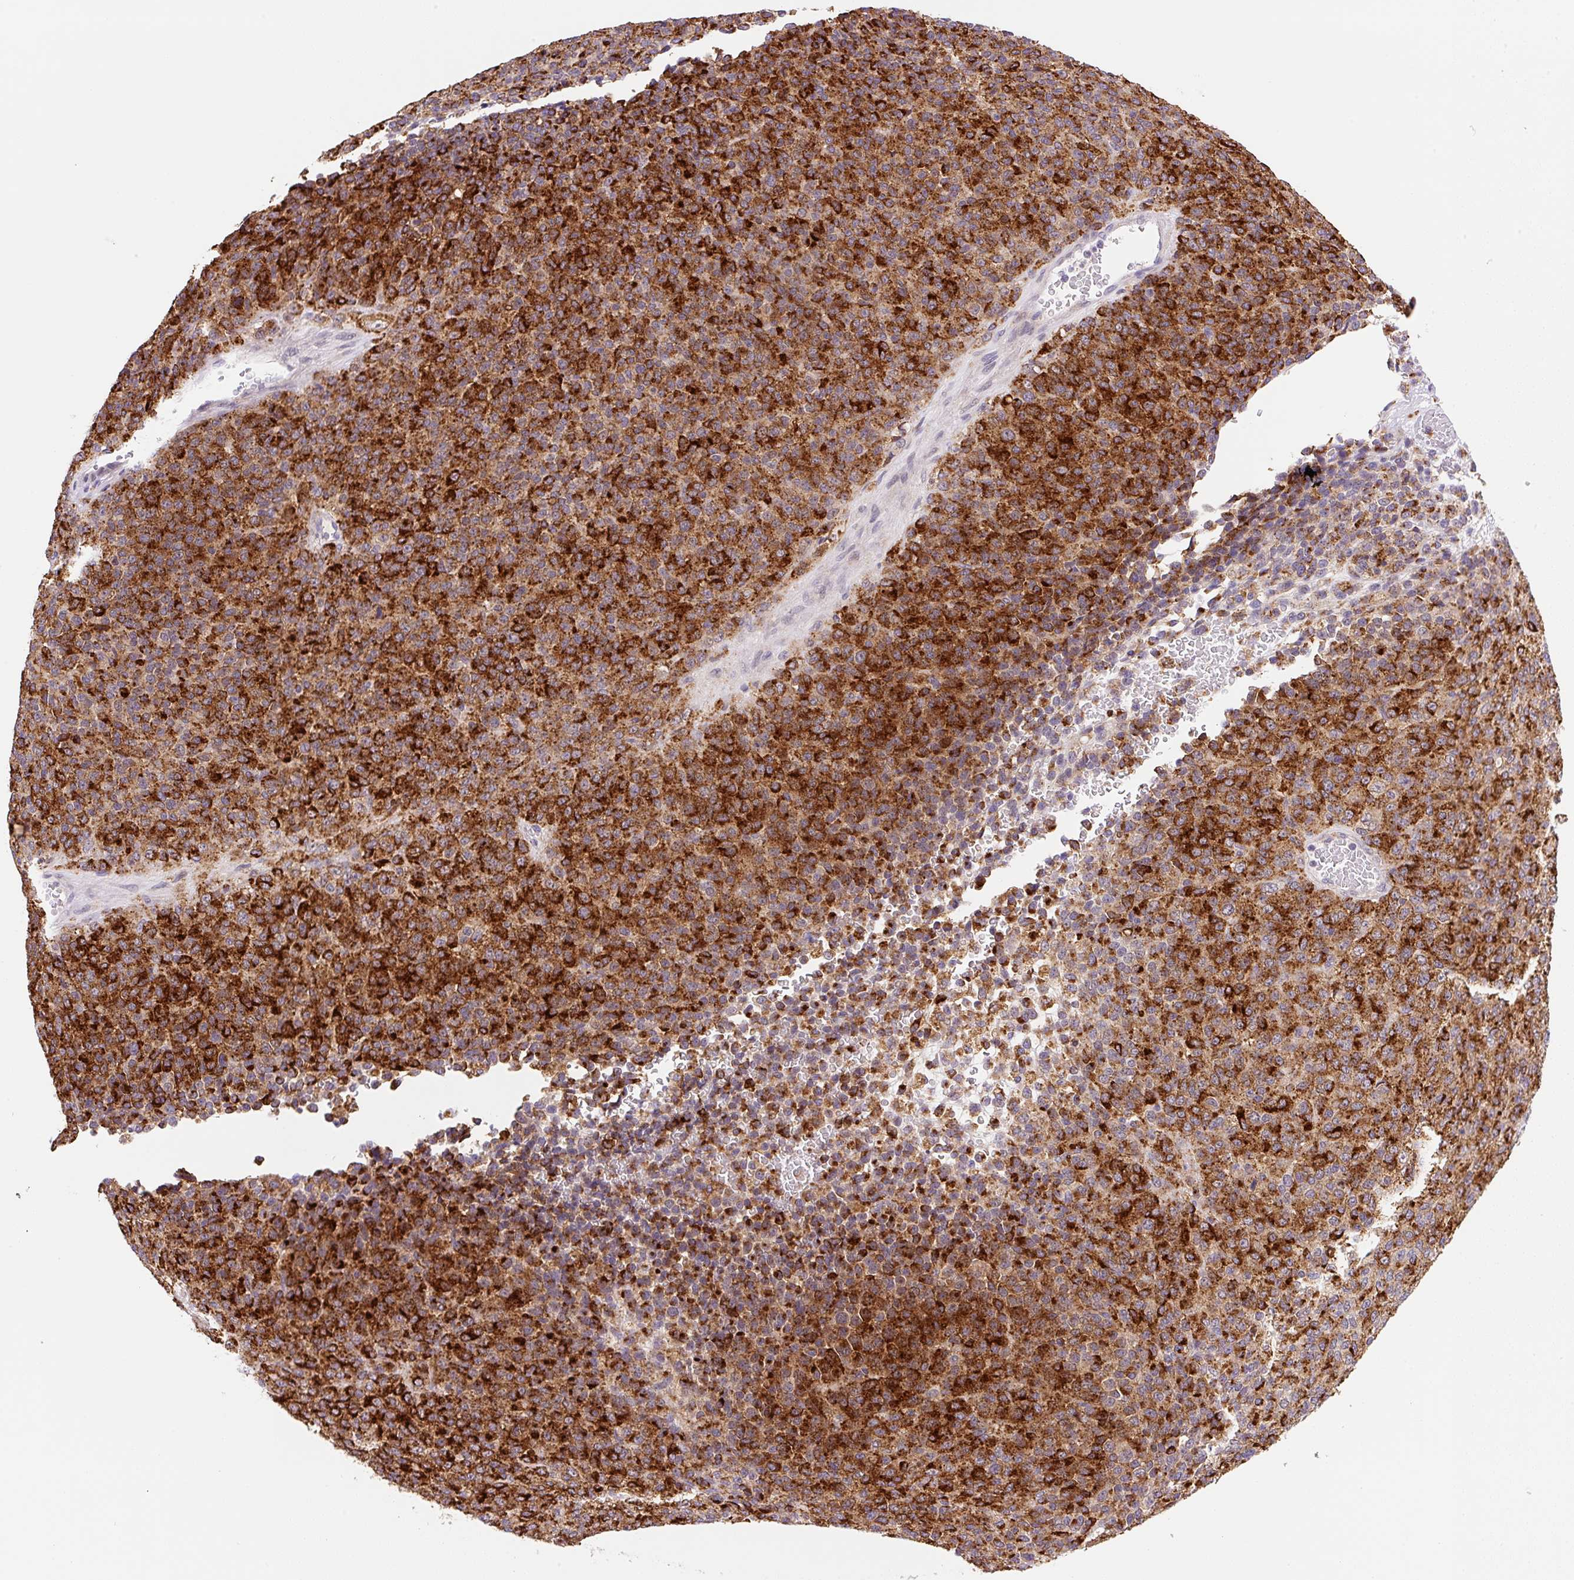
{"staining": {"intensity": "strong", "quantity": ">75%", "location": "cytoplasmic/membranous"}, "tissue": "melanoma", "cell_type": "Tumor cells", "image_type": "cancer", "snomed": [{"axis": "morphology", "description": "Malignant melanoma, Metastatic site"}, {"axis": "topography", "description": "Brain"}], "caption": "IHC (DAB) staining of malignant melanoma (metastatic site) exhibits strong cytoplasmic/membranous protein positivity in about >75% of tumor cells. Using DAB (brown) and hematoxylin (blue) stains, captured at high magnification using brightfield microscopy.", "gene": "CEBPZOS", "patient": {"sex": "female", "age": 56}}